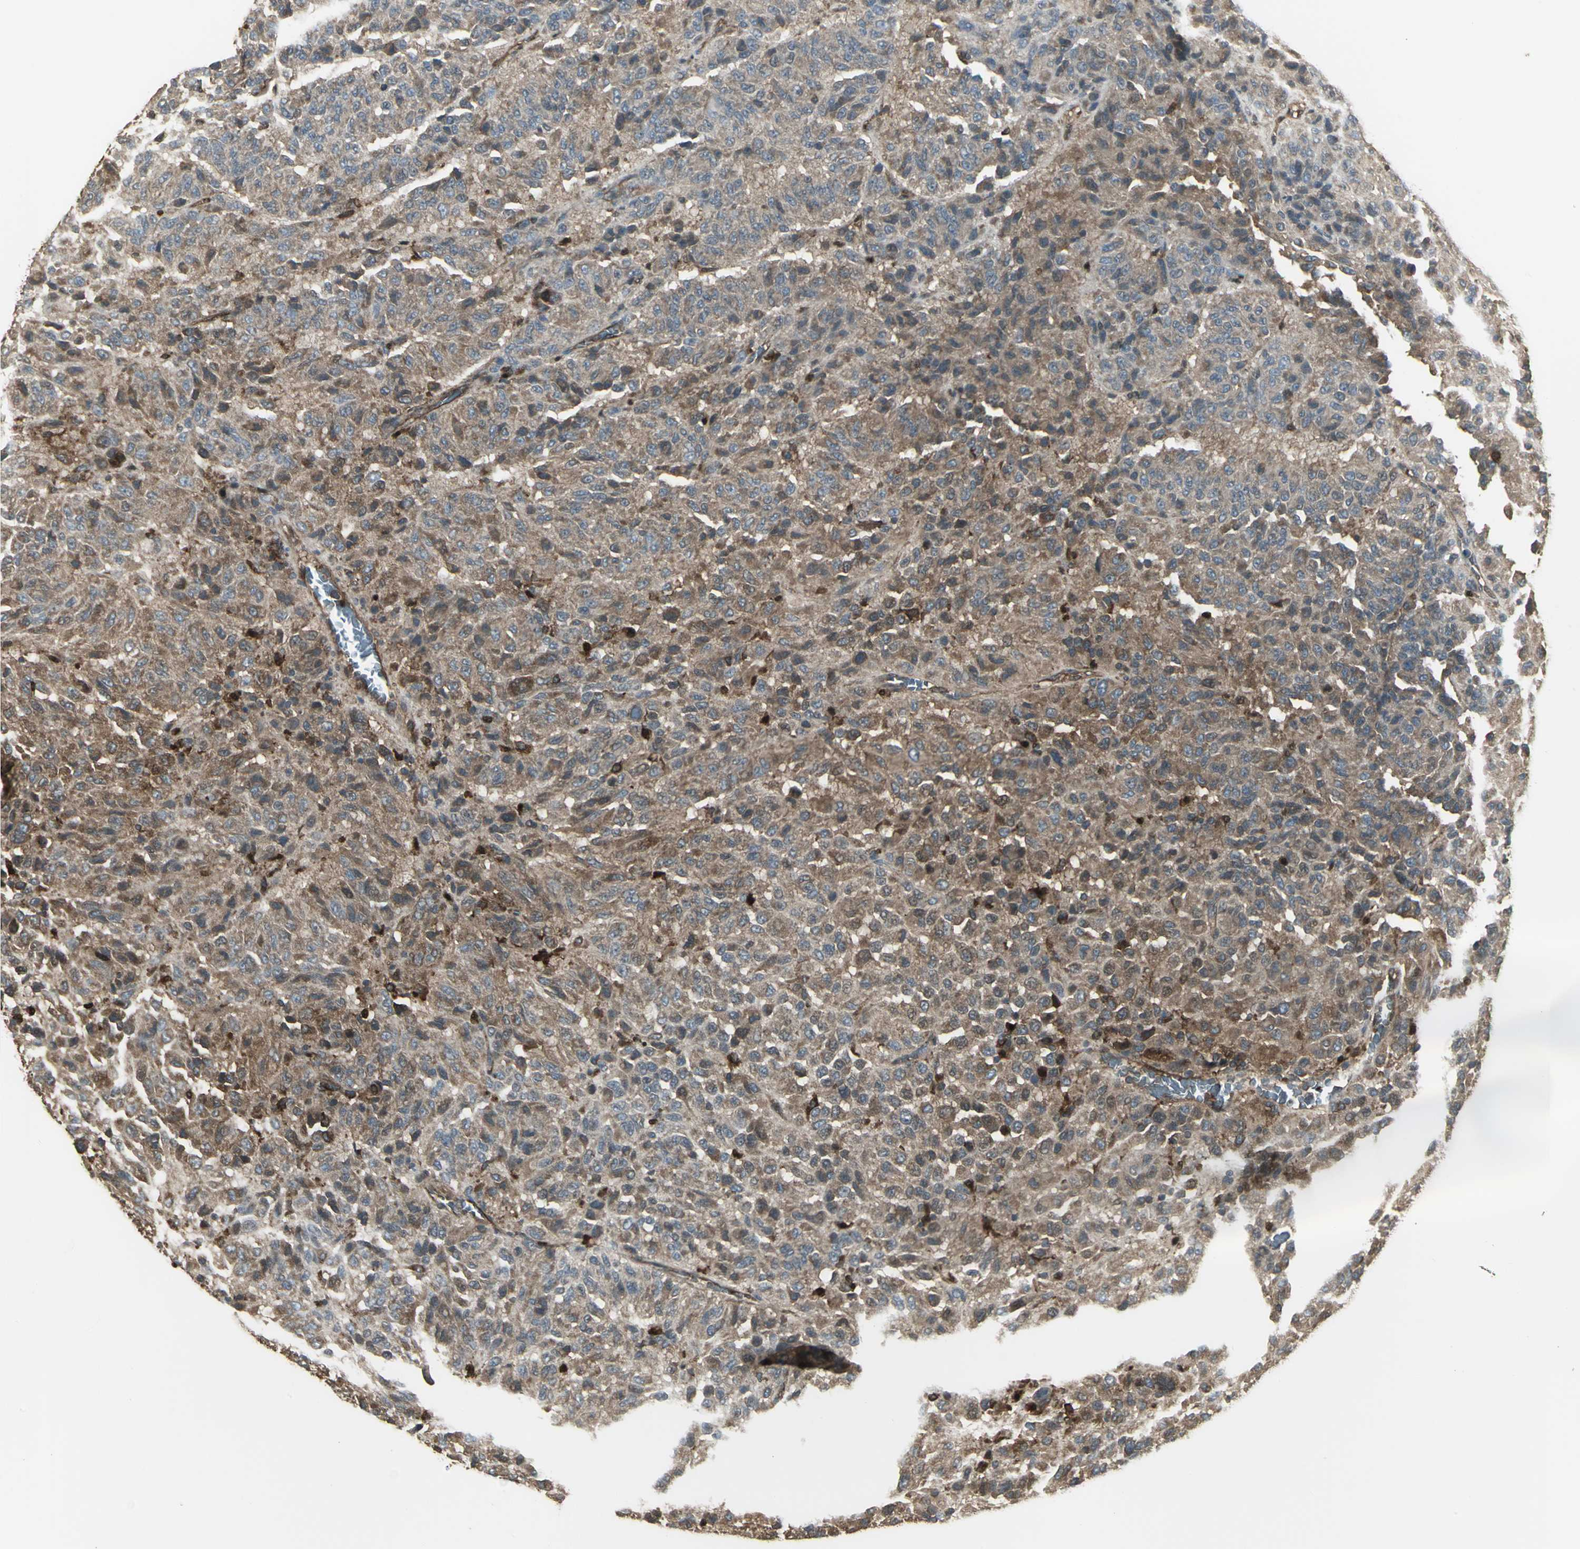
{"staining": {"intensity": "moderate", "quantity": ">75%", "location": "cytoplasmic/membranous"}, "tissue": "melanoma", "cell_type": "Tumor cells", "image_type": "cancer", "snomed": [{"axis": "morphology", "description": "Malignant melanoma, Metastatic site"}, {"axis": "topography", "description": "Lung"}], "caption": "Protein expression analysis of melanoma exhibits moderate cytoplasmic/membranous expression in about >75% of tumor cells. The staining was performed using DAB, with brown indicating positive protein expression. Nuclei are stained blue with hematoxylin.", "gene": "PRXL2B", "patient": {"sex": "male", "age": 64}}